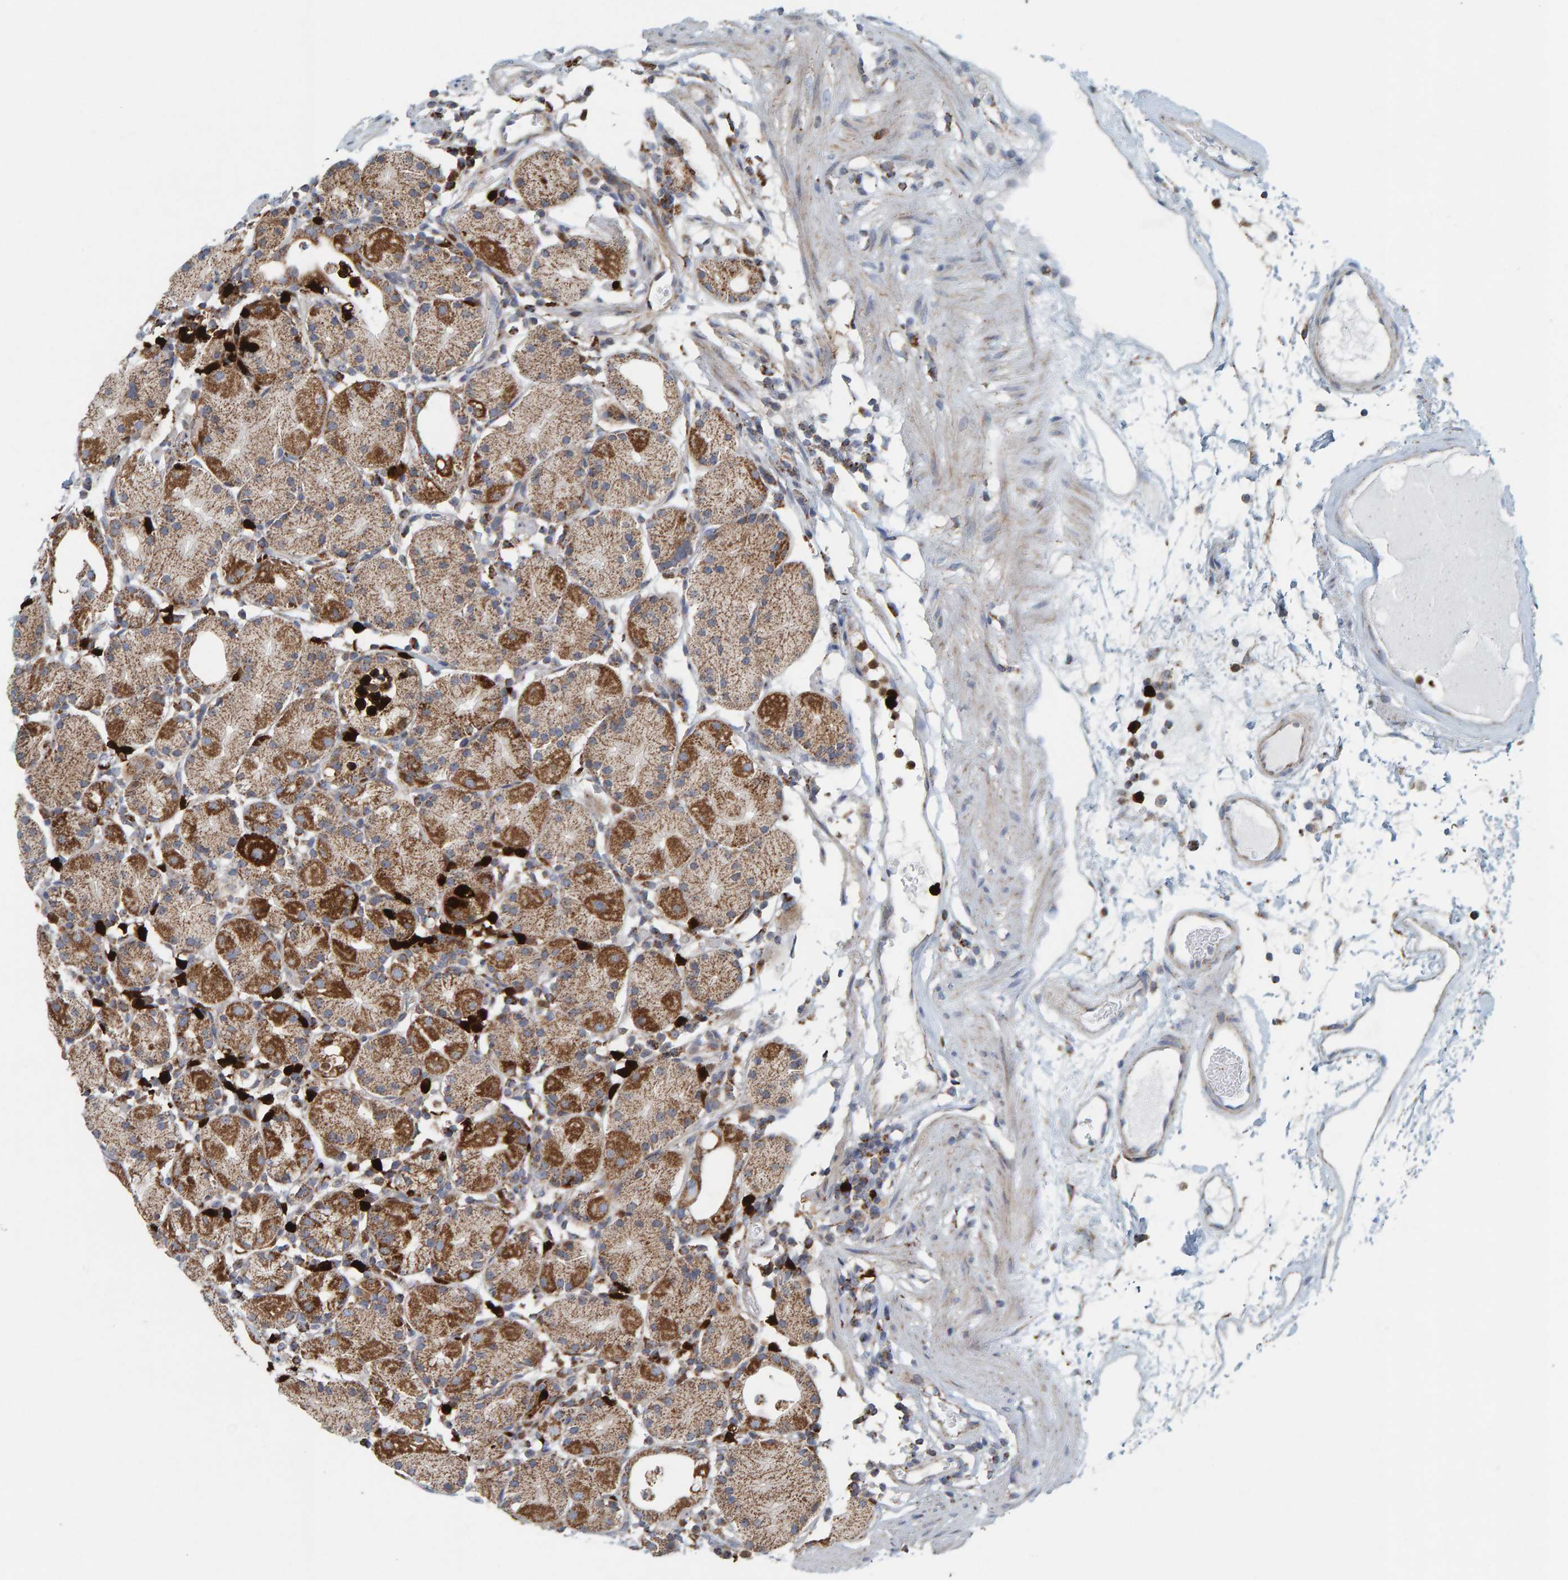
{"staining": {"intensity": "moderate", "quantity": ">75%", "location": "cytoplasmic/membranous"}, "tissue": "stomach", "cell_type": "Glandular cells", "image_type": "normal", "snomed": [{"axis": "morphology", "description": "Normal tissue, NOS"}, {"axis": "topography", "description": "Stomach"}, {"axis": "topography", "description": "Stomach, lower"}], "caption": "Immunohistochemistry (DAB (3,3'-diaminobenzidine)) staining of unremarkable stomach displays moderate cytoplasmic/membranous protein expression in about >75% of glandular cells.", "gene": "B9D1", "patient": {"sex": "female", "age": 75}}